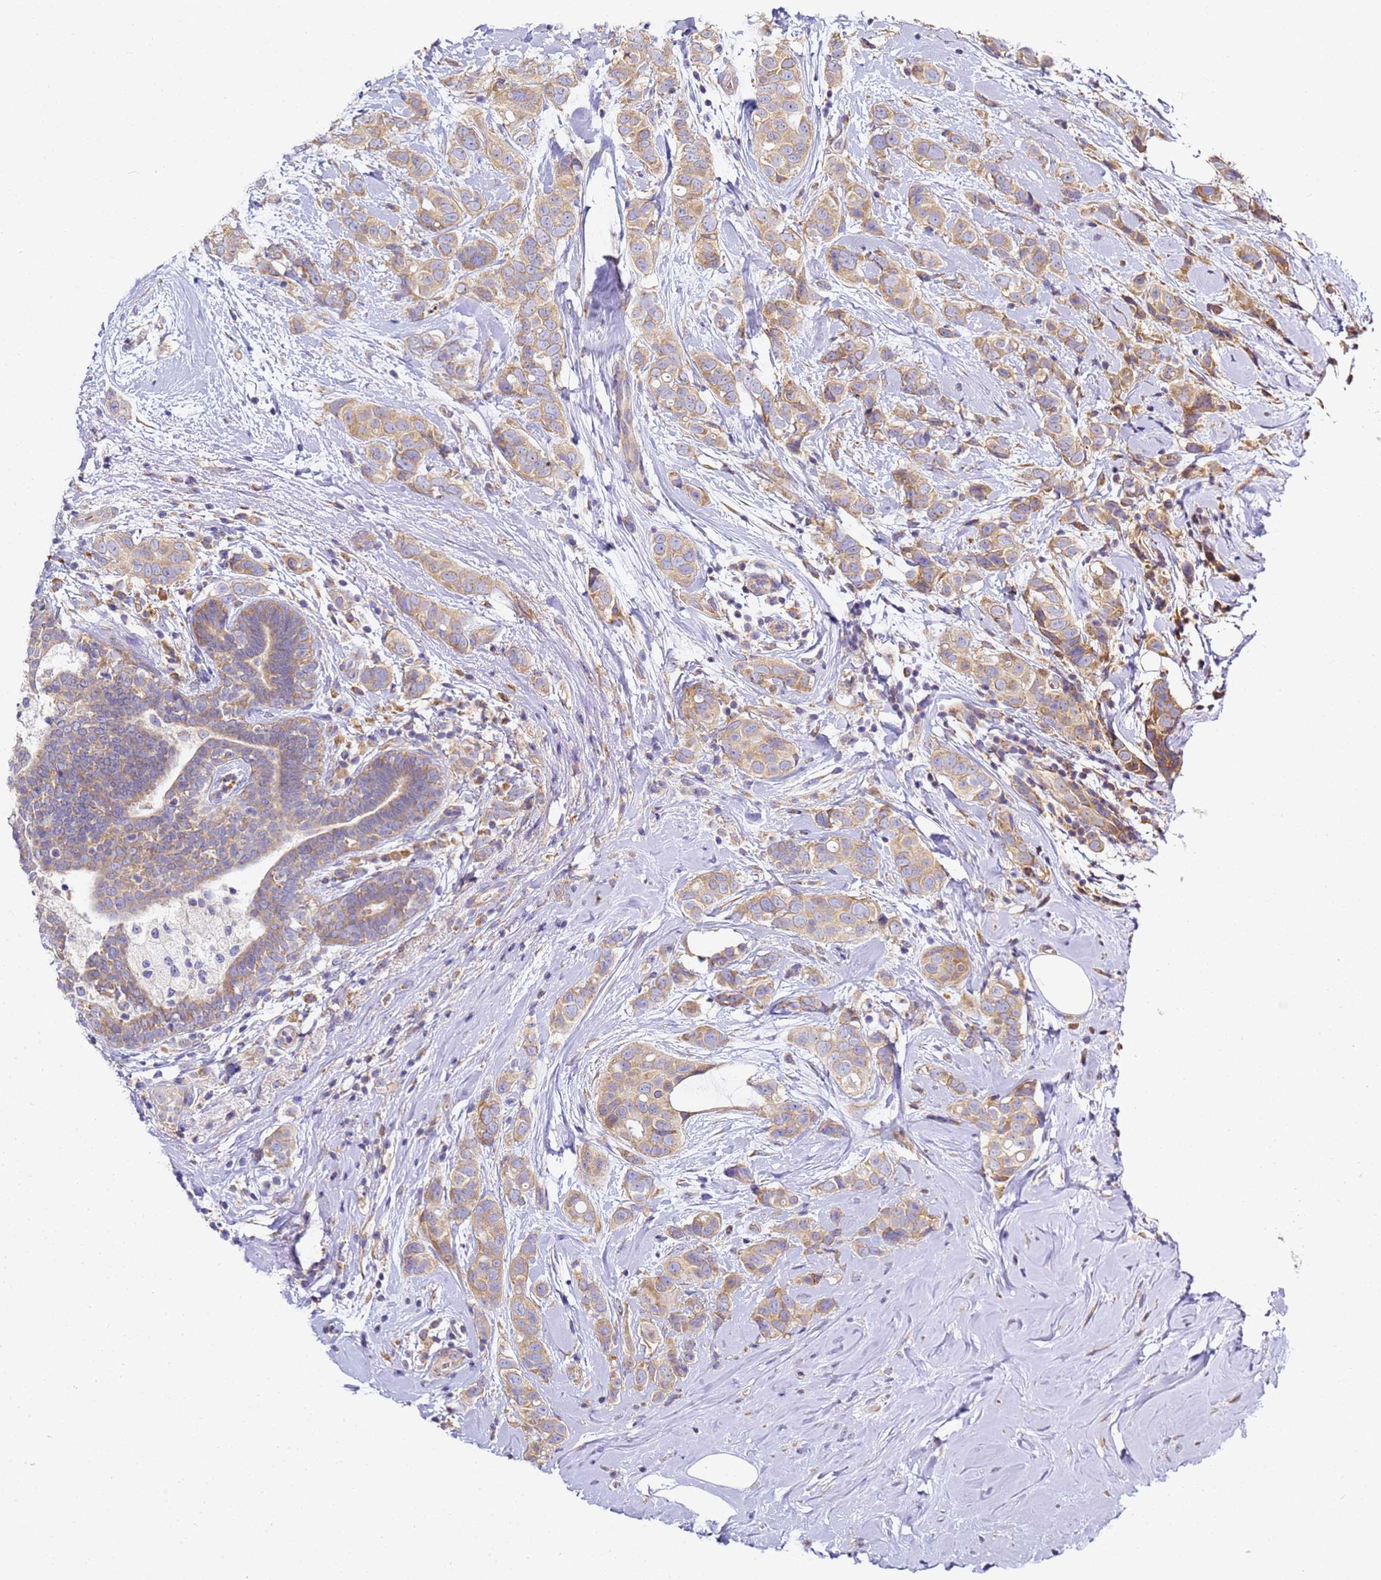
{"staining": {"intensity": "moderate", "quantity": ">75%", "location": "cytoplasmic/membranous"}, "tissue": "breast cancer", "cell_type": "Tumor cells", "image_type": "cancer", "snomed": [{"axis": "morphology", "description": "Lobular carcinoma"}, {"axis": "topography", "description": "Breast"}], "caption": "Moderate cytoplasmic/membranous expression for a protein is appreciated in about >75% of tumor cells of breast cancer using immunohistochemistry (IHC).", "gene": "RPL13A", "patient": {"sex": "female", "age": 51}}